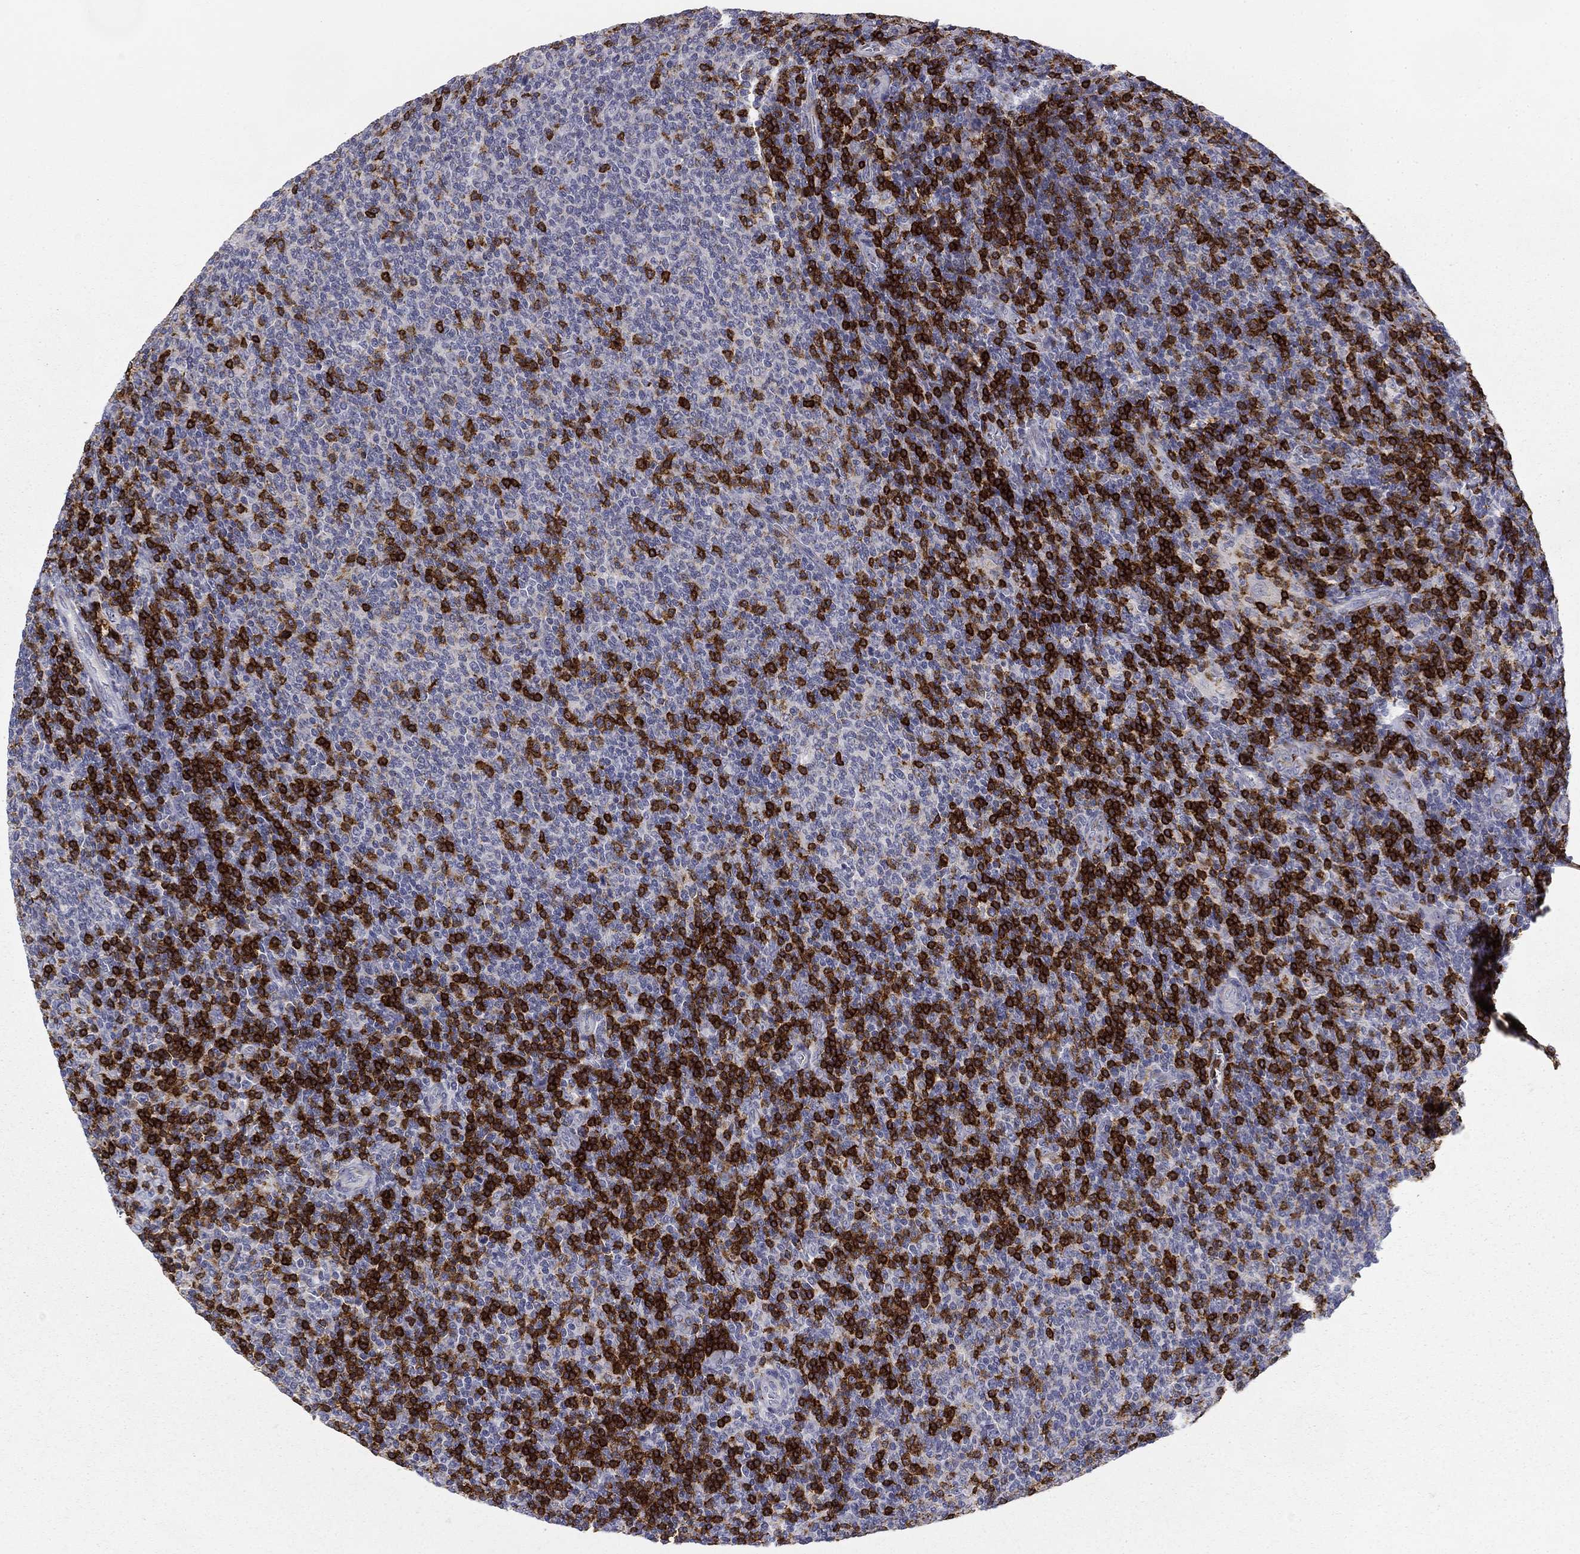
{"staining": {"intensity": "strong", "quantity": "25%-75%", "location": "cytoplasmic/membranous"}, "tissue": "lymphoma", "cell_type": "Tumor cells", "image_type": "cancer", "snomed": [{"axis": "morphology", "description": "Malignant lymphoma, non-Hodgkin's type, Low grade"}, {"axis": "topography", "description": "Lymph node"}], "caption": "An immunohistochemistry (IHC) histopathology image of tumor tissue is shown. Protein staining in brown labels strong cytoplasmic/membranous positivity in lymphoma within tumor cells. (IHC, brightfield microscopy, high magnification).", "gene": "TRAT1", "patient": {"sex": "male", "age": 52}}